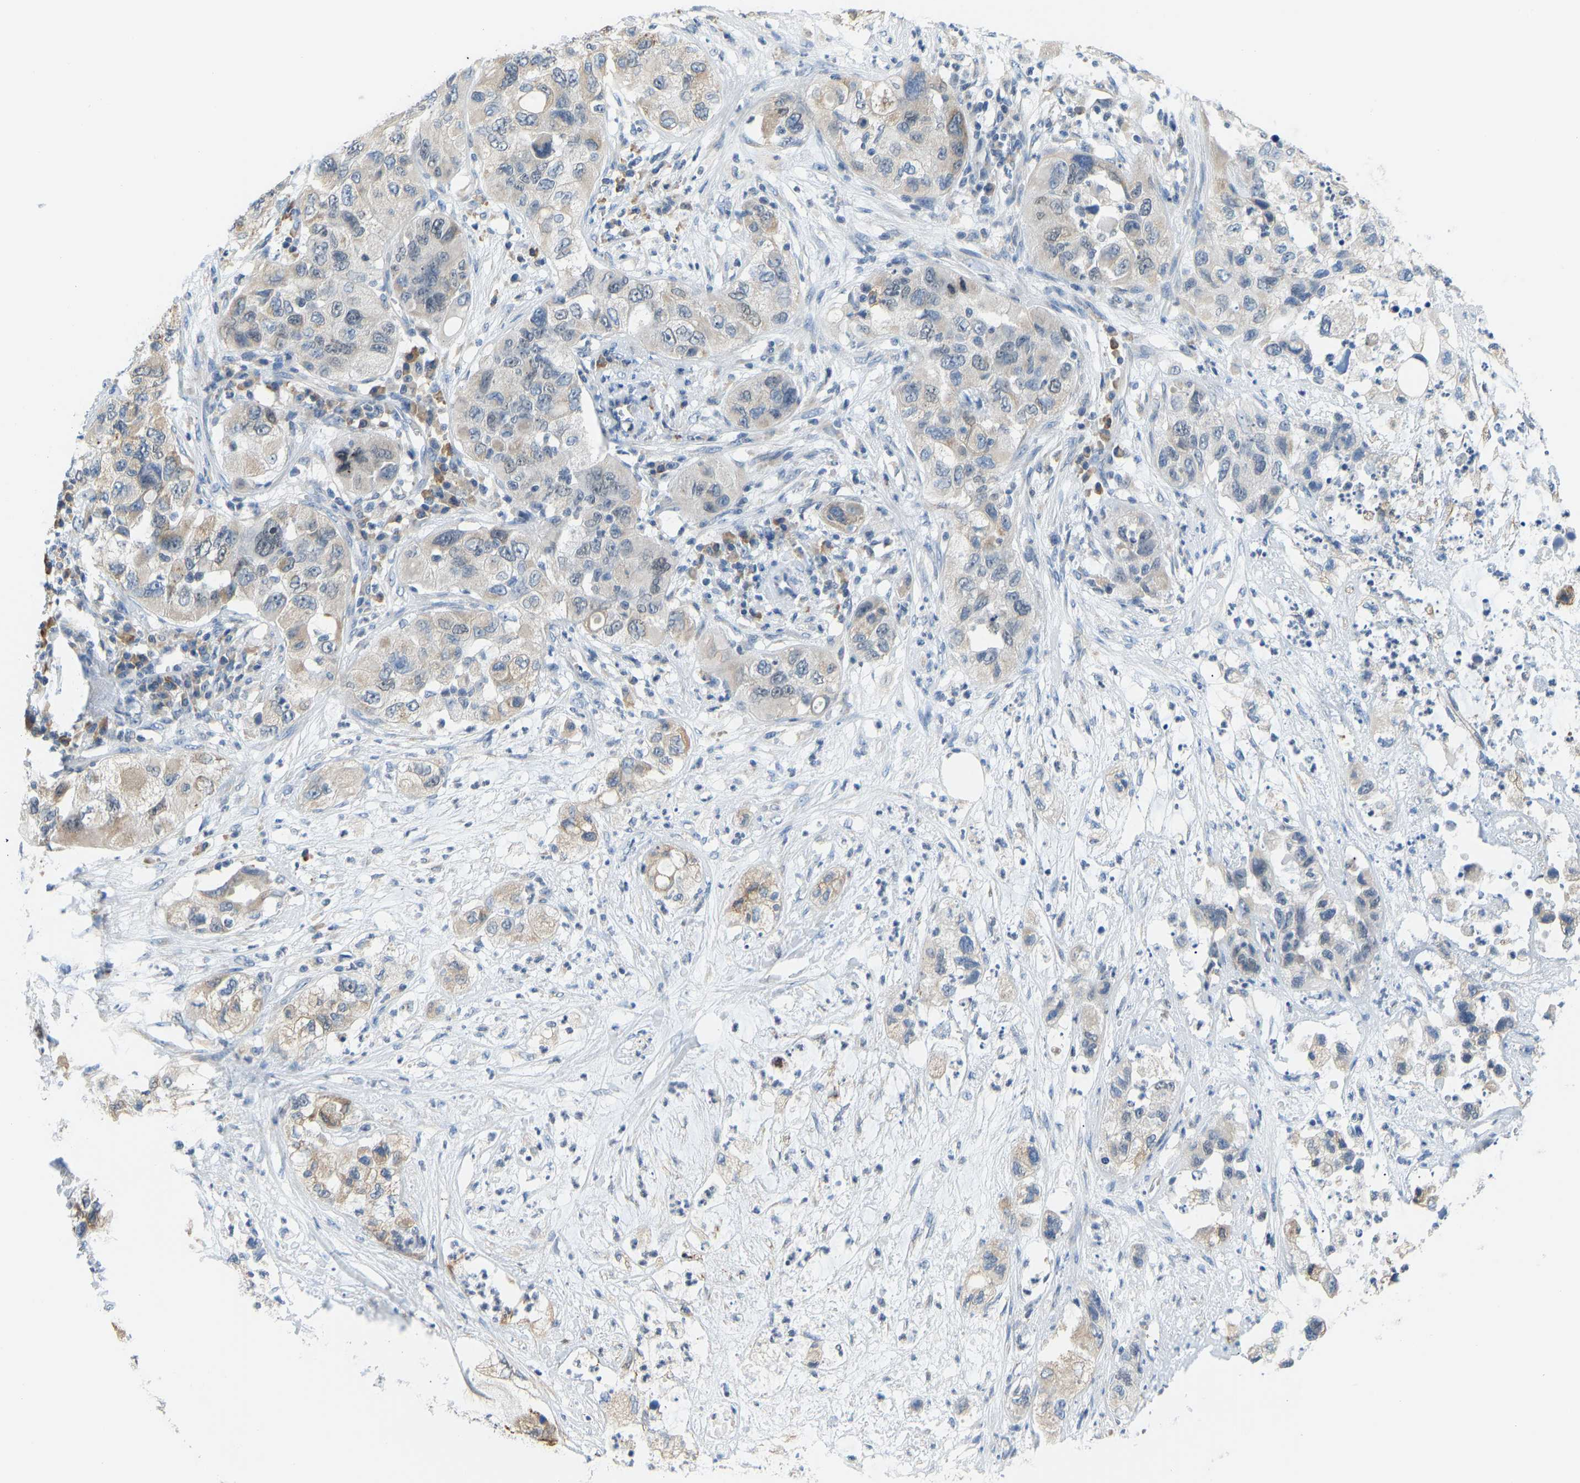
{"staining": {"intensity": "weak", "quantity": "25%-75%", "location": "cytoplasmic/membranous"}, "tissue": "pancreatic cancer", "cell_type": "Tumor cells", "image_type": "cancer", "snomed": [{"axis": "morphology", "description": "Adenocarcinoma, NOS"}, {"axis": "topography", "description": "Pancreas"}], "caption": "A high-resolution photomicrograph shows immunohistochemistry (IHC) staining of adenocarcinoma (pancreatic), which shows weak cytoplasmic/membranous positivity in approximately 25%-75% of tumor cells.", "gene": "VRK1", "patient": {"sex": "female", "age": 78}}